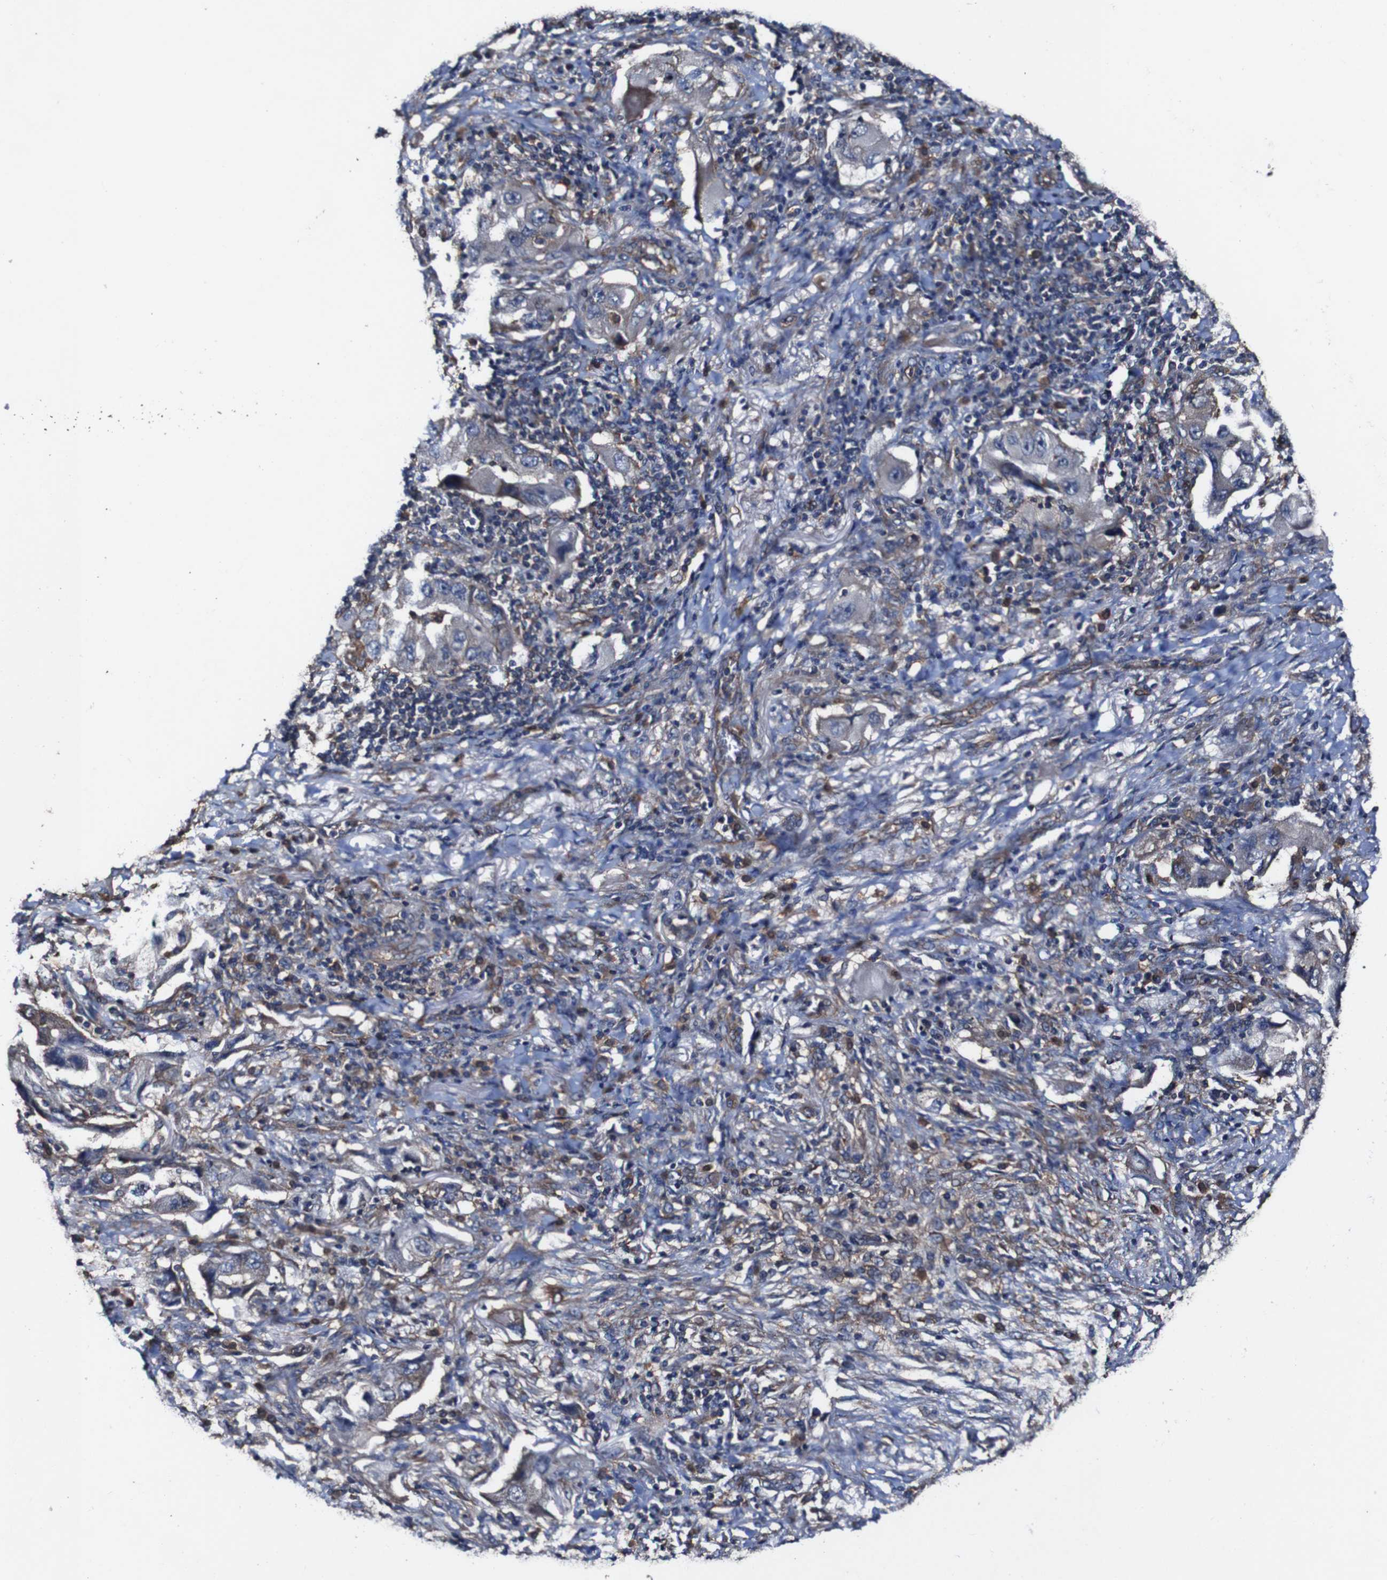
{"staining": {"intensity": "moderate", "quantity": "25%-75%", "location": "cytoplasmic/membranous"}, "tissue": "lung cancer", "cell_type": "Tumor cells", "image_type": "cancer", "snomed": [{"axis": "morphology", "description": "Adenocarcinoma, NOS"}, {"axis": "topography", "description": "Lung"}], "caption": "Human lung cancer (adenocarcinoma) stained for a protein (brown) demonstrates moderate cytoplasmic/membranous positive expression in about 25%-75% of tumor cells.", "gene": "CSF1R", "patient": {"sex": "female", "age": 65}}